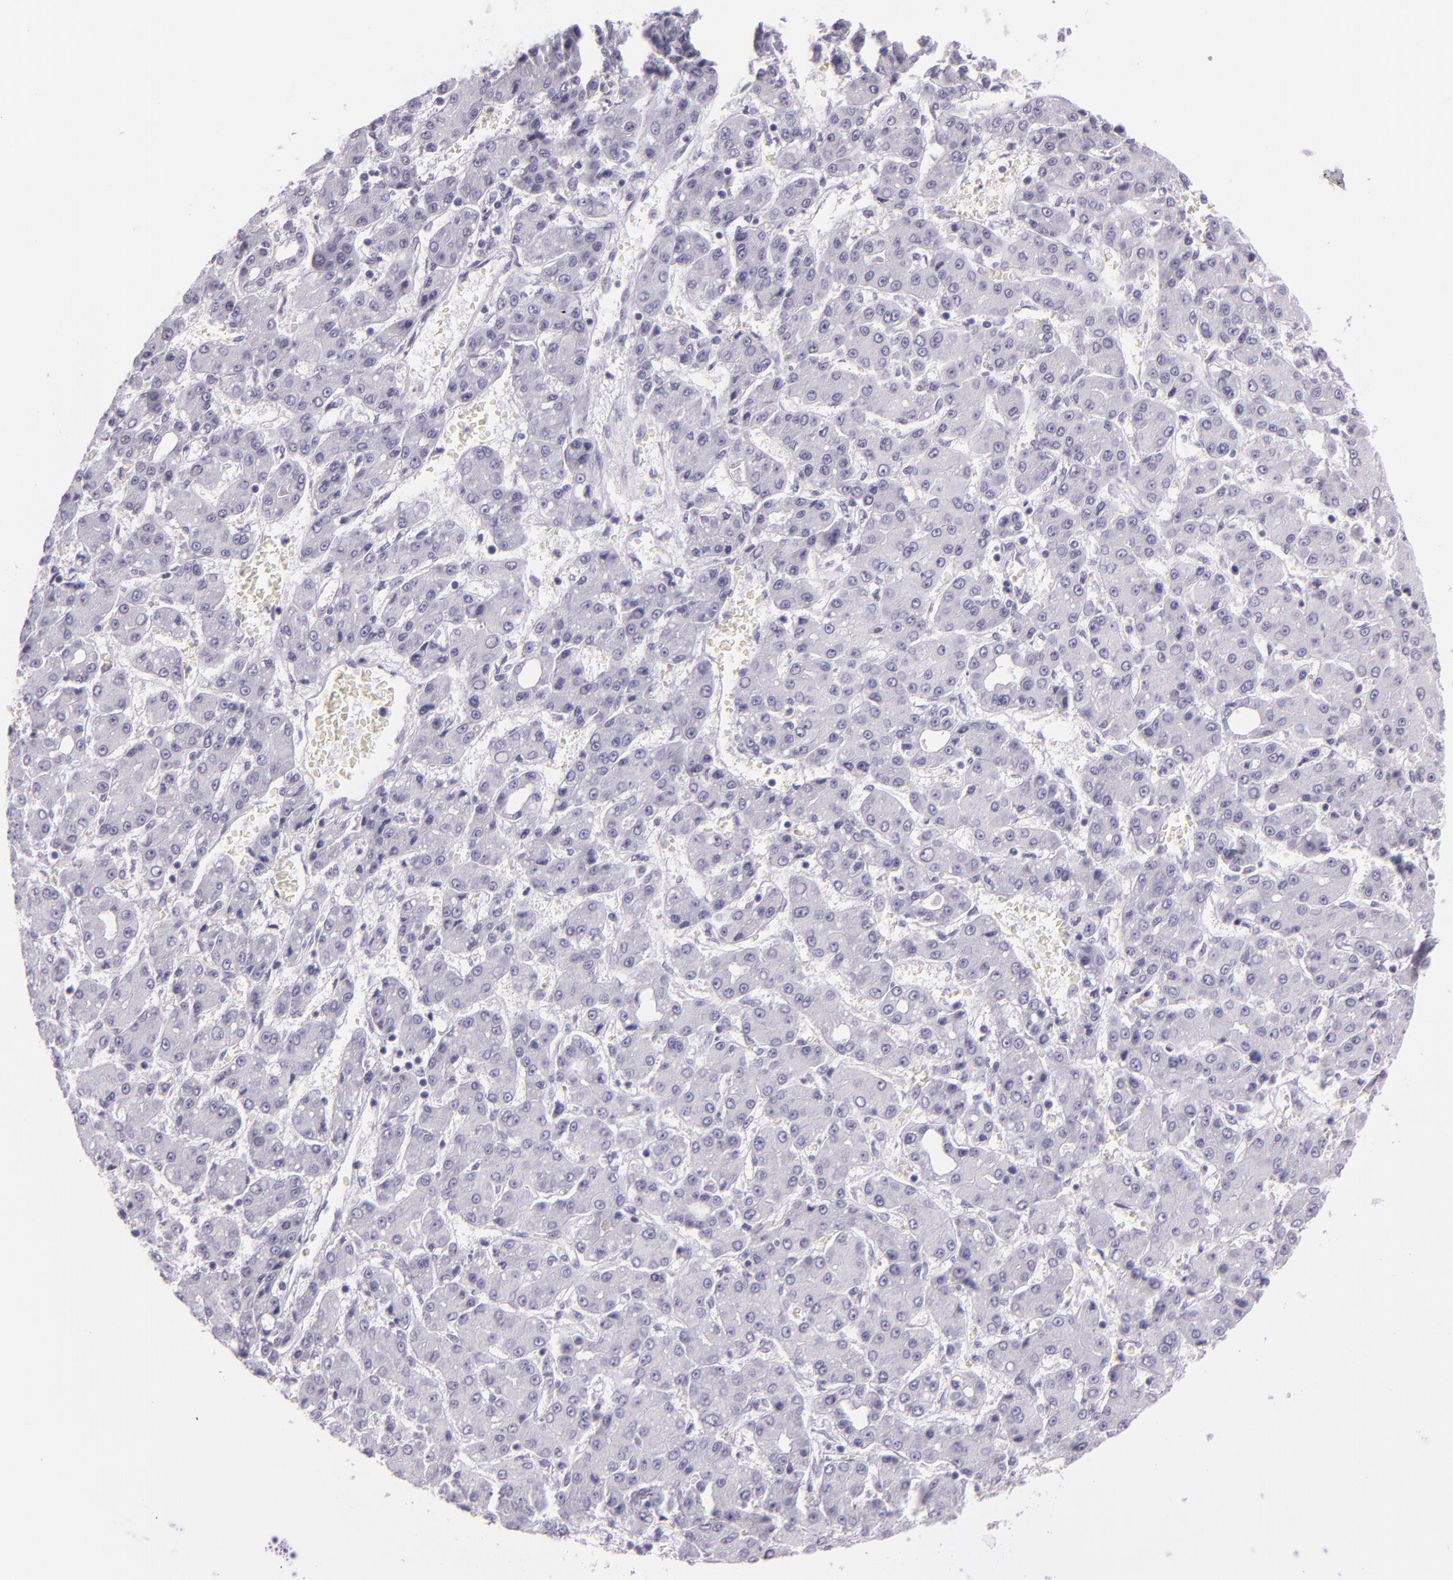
{"staining": {"intensity": "negative", "quantity": "none", "location": "none"}, "tissue": "liver cancer", "cell_type": "Tumor cells", "image_type": "cancer", "snomed": [{"axis": "morphology", "description": "Carcinoma, Hepatocellular, NOS"}, {"axis": "topography", "description": "Liver"}], "caption": "Protein analysis of hepatocellular carcinoma (liver) demonstrates no significant expression in tumor cells.", "gene": "MUC6", "patient": {"sex": "male", "age": 69}}